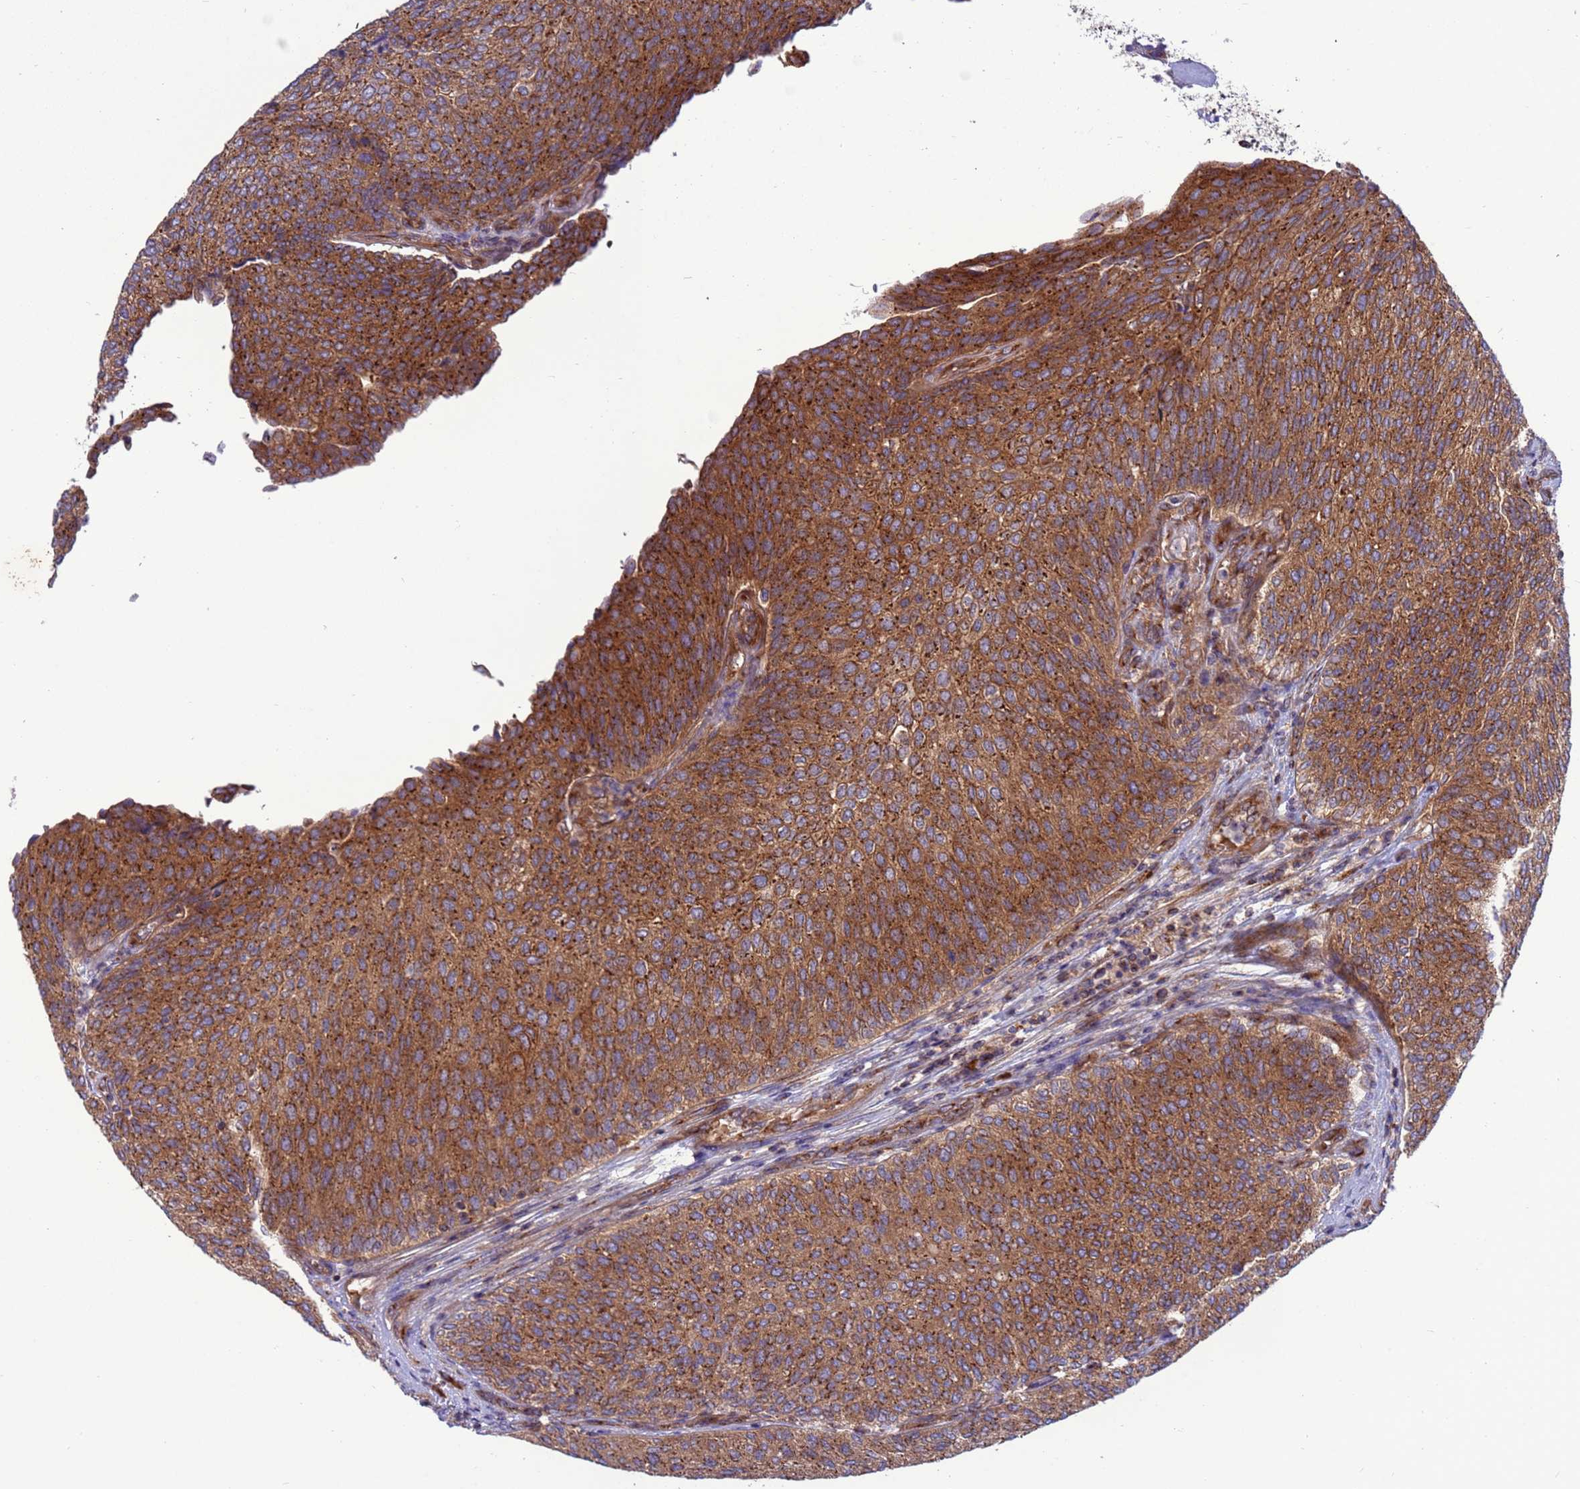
{"staining": {"intensity": "moderate", "quantity": ">75%", "location": "cytoplasmic/membranous"}, "tissue": "urothelial cancer", "cell_type": "Tumor cells", "image_type": "cancer", "snomed": [{"axis": "morphology", "description": "Urothelial carcinoma, Low grade"}, {"axis": "topography", "description": "Urinary bladder"}], "caption": "Urothelial cancer was stained to show a protein in brown. There is medium levels of moderate cytoplasmic/membranous positivity in about >75% of tumor cells.", "gene": "ZC3HAV1", "patient": {"sex": "female", "age": 79}}